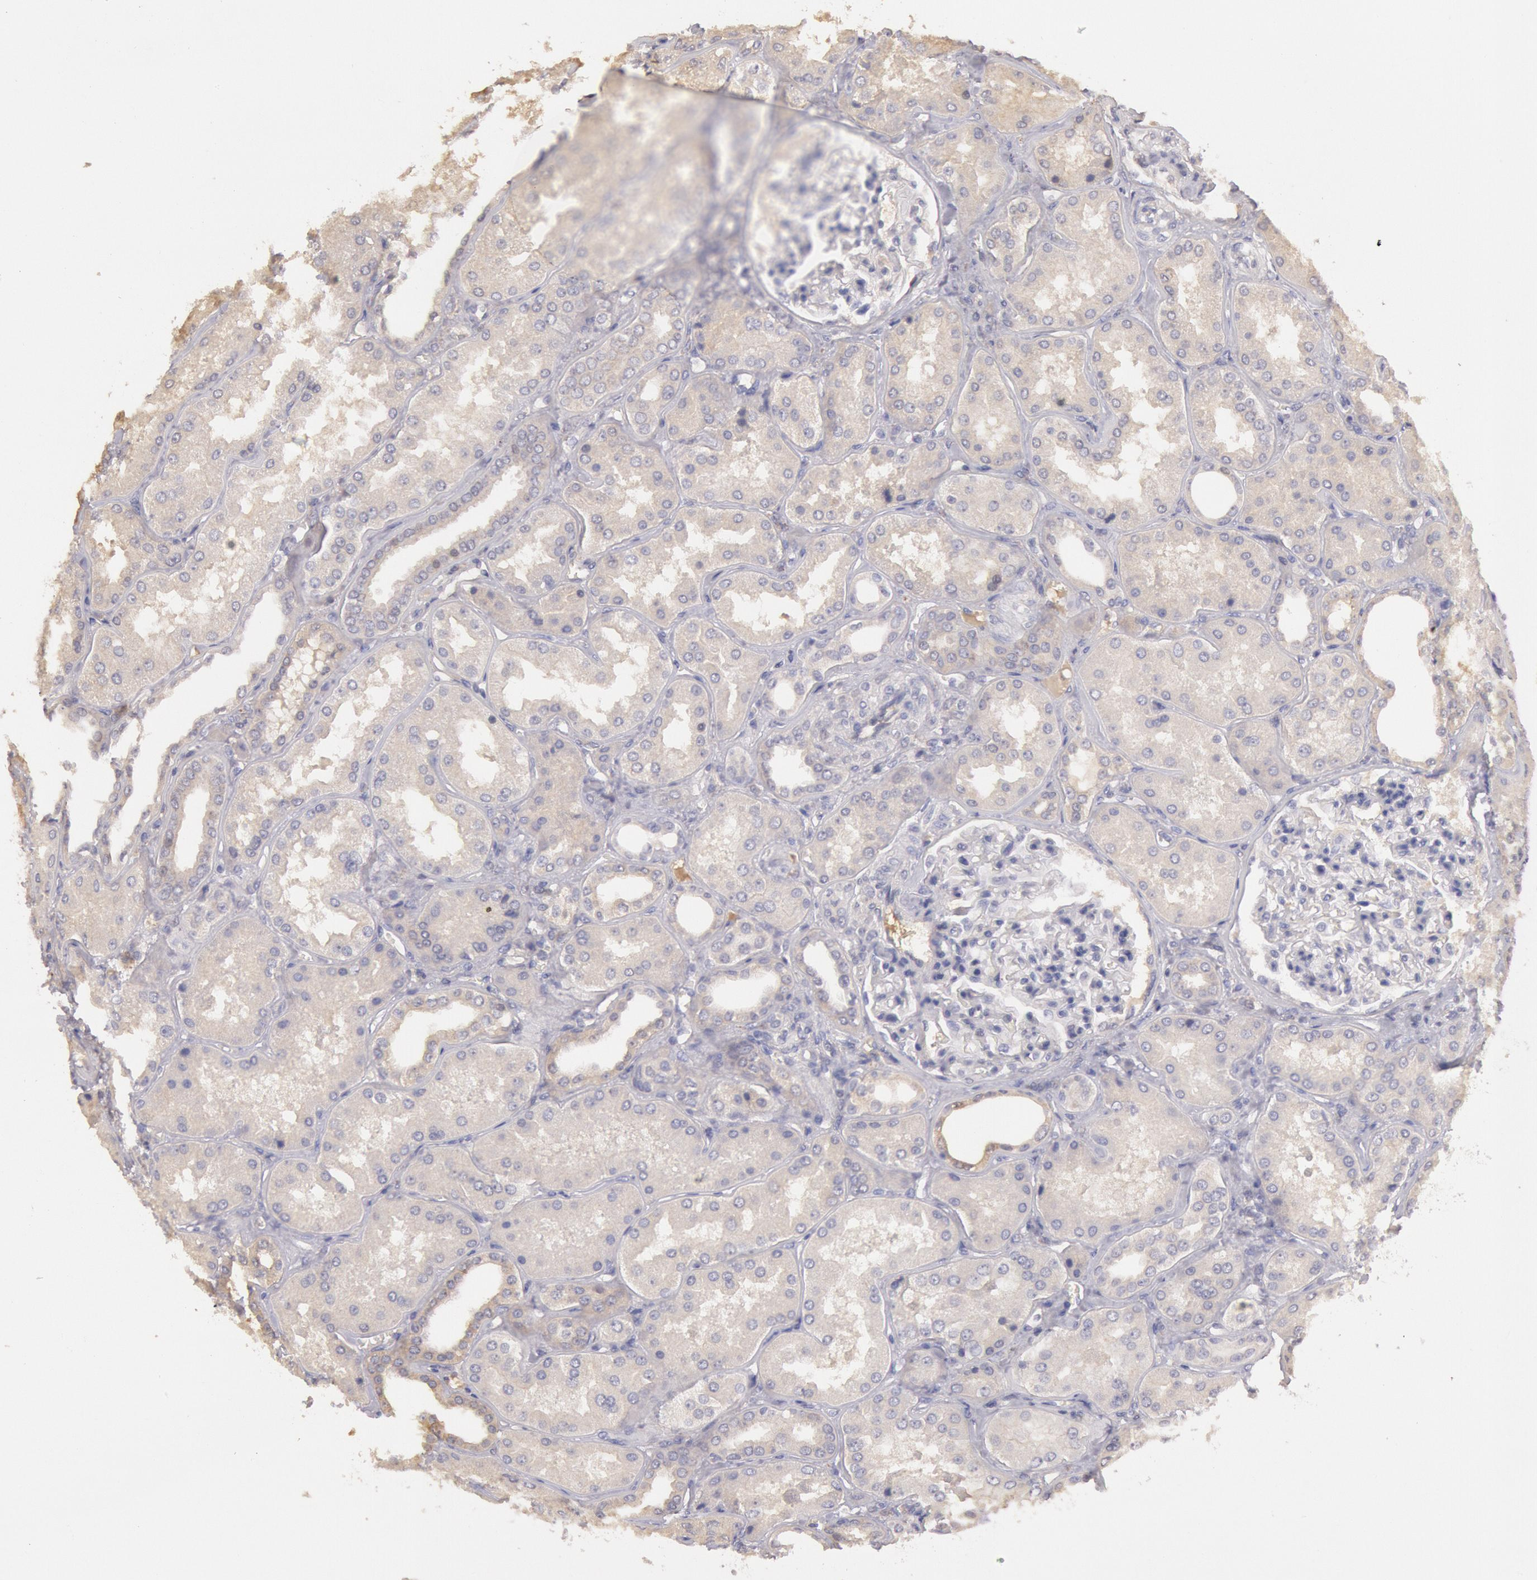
{"staining": {"intensity": "negative", "quantity": "none", "location": "none"}, "tissue": "kidney", "cell_type": "Cells in glomeruli", "image_type": "normal", "snomed": [{"axis": "morphology", "description": "Normal tissue, NOS"}, {"axis": "topography", "description": "Kidney"}], "caption": "Immunohistochemical staining of benign kidney shows no significant positivity in cells in glomeruli. (Stains: DAB (3,3'-diaminobenzidine) immunohistochemistry (IHC) with hematoxylin counter stain, Microscopy: brightfield microscopy at high magnification).", "gene": "C1R", "patient": {"sex": "female", "age": 56}}